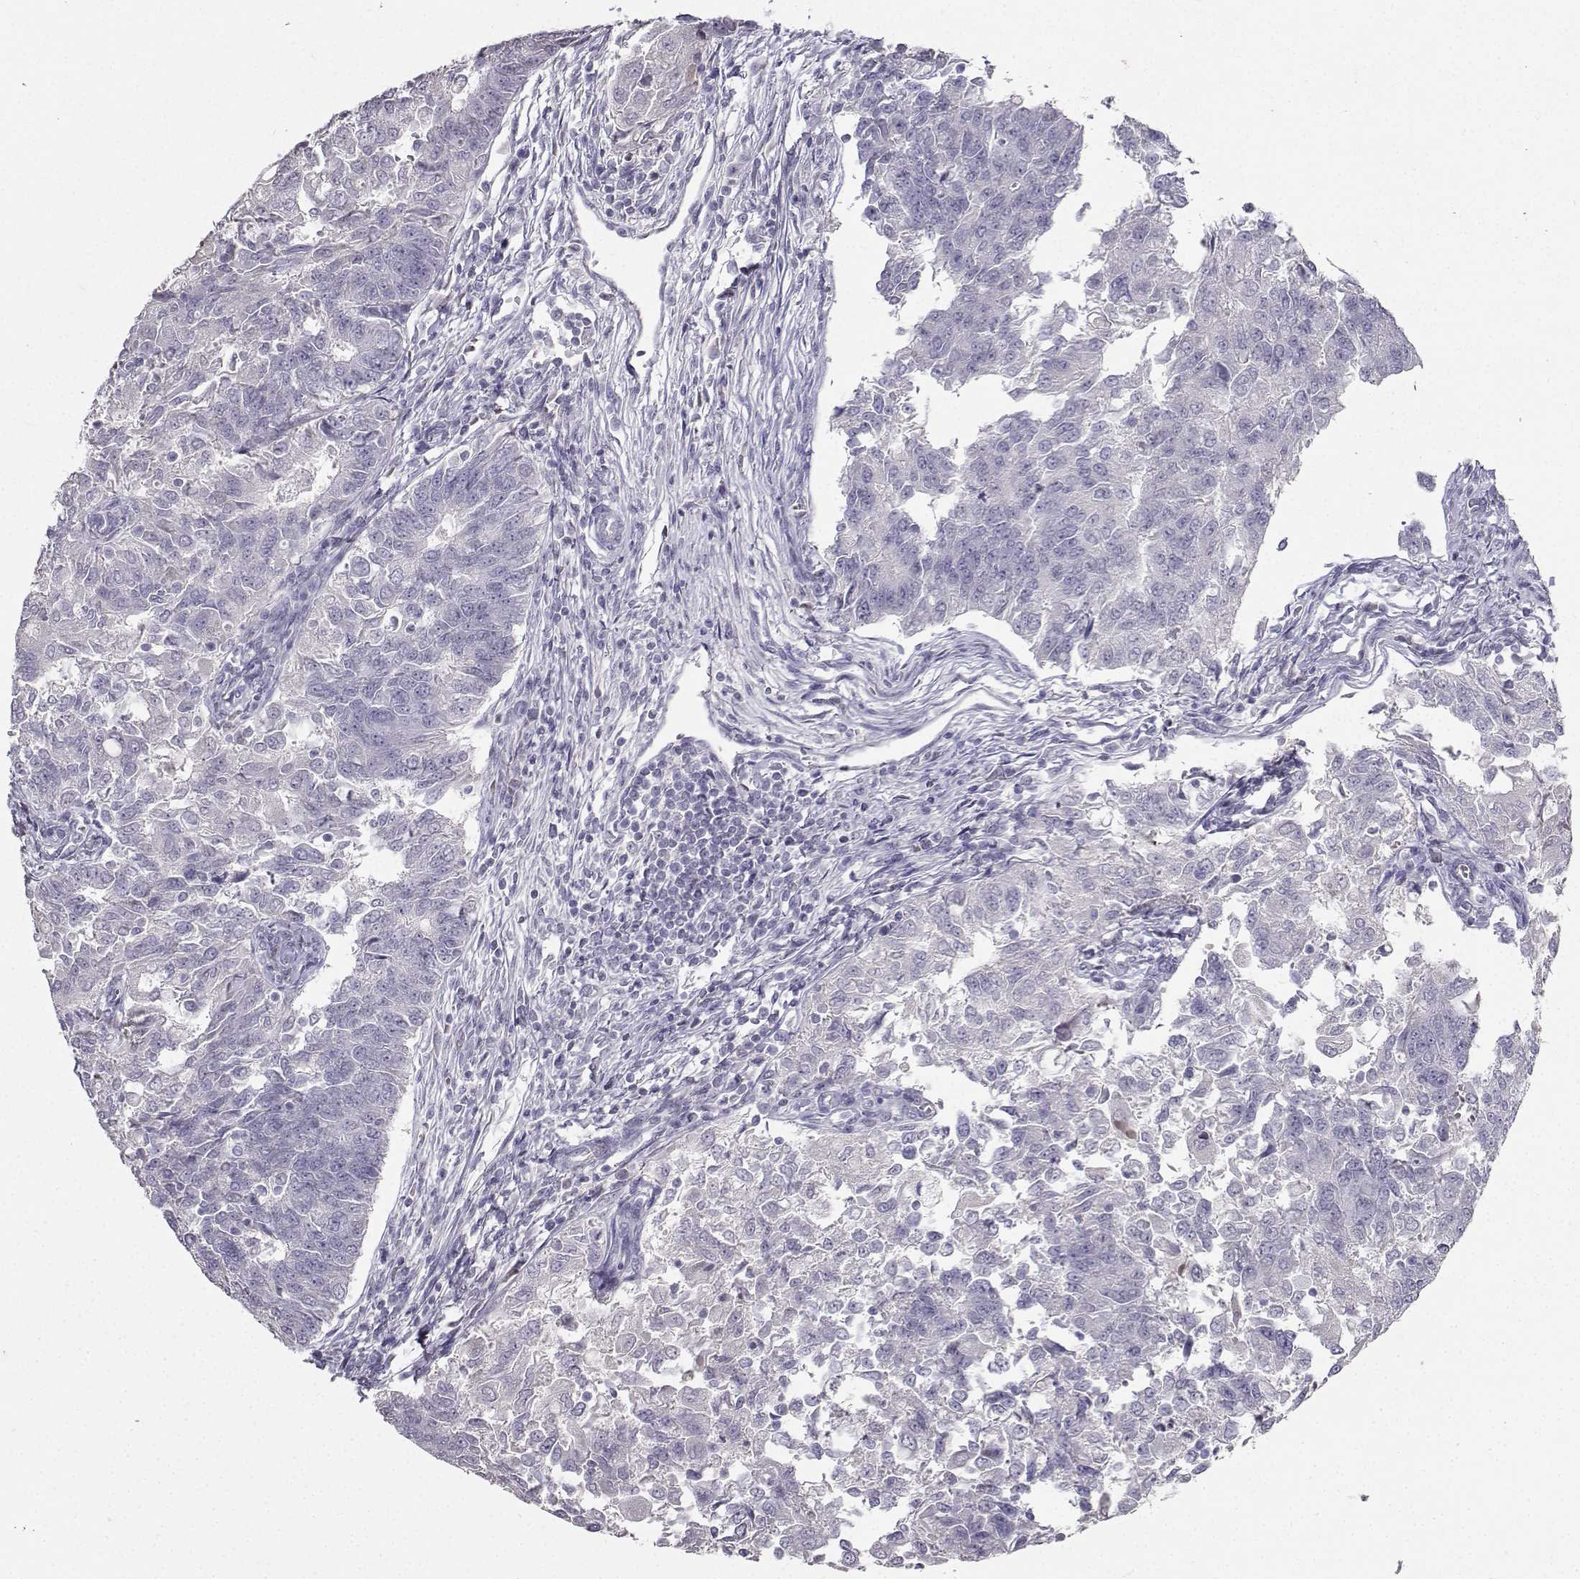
{"staining": {"intensity": "negative", "quantity": "none", "location": "none"}, "tissue": "endometrial cancer", "cell_type": "Tumor cells", "image_type": "cancer", "snomed": [{"axis": "morphology", "description": "Adenocarcinoma, NOS"}, {"axis": "topography", "description": "Endometrium"}], "caption": "DAB (3,3'-diaminobenzidine) immunohistochemical staining of endometrial cancer (adenocarcinoma) reveals no significant staining in tumor cells. (Brightfield microscopy of DAB IHC at high magnification).", "gene": "CARTPT", "patient": {"sex": "female", "age": 43}}